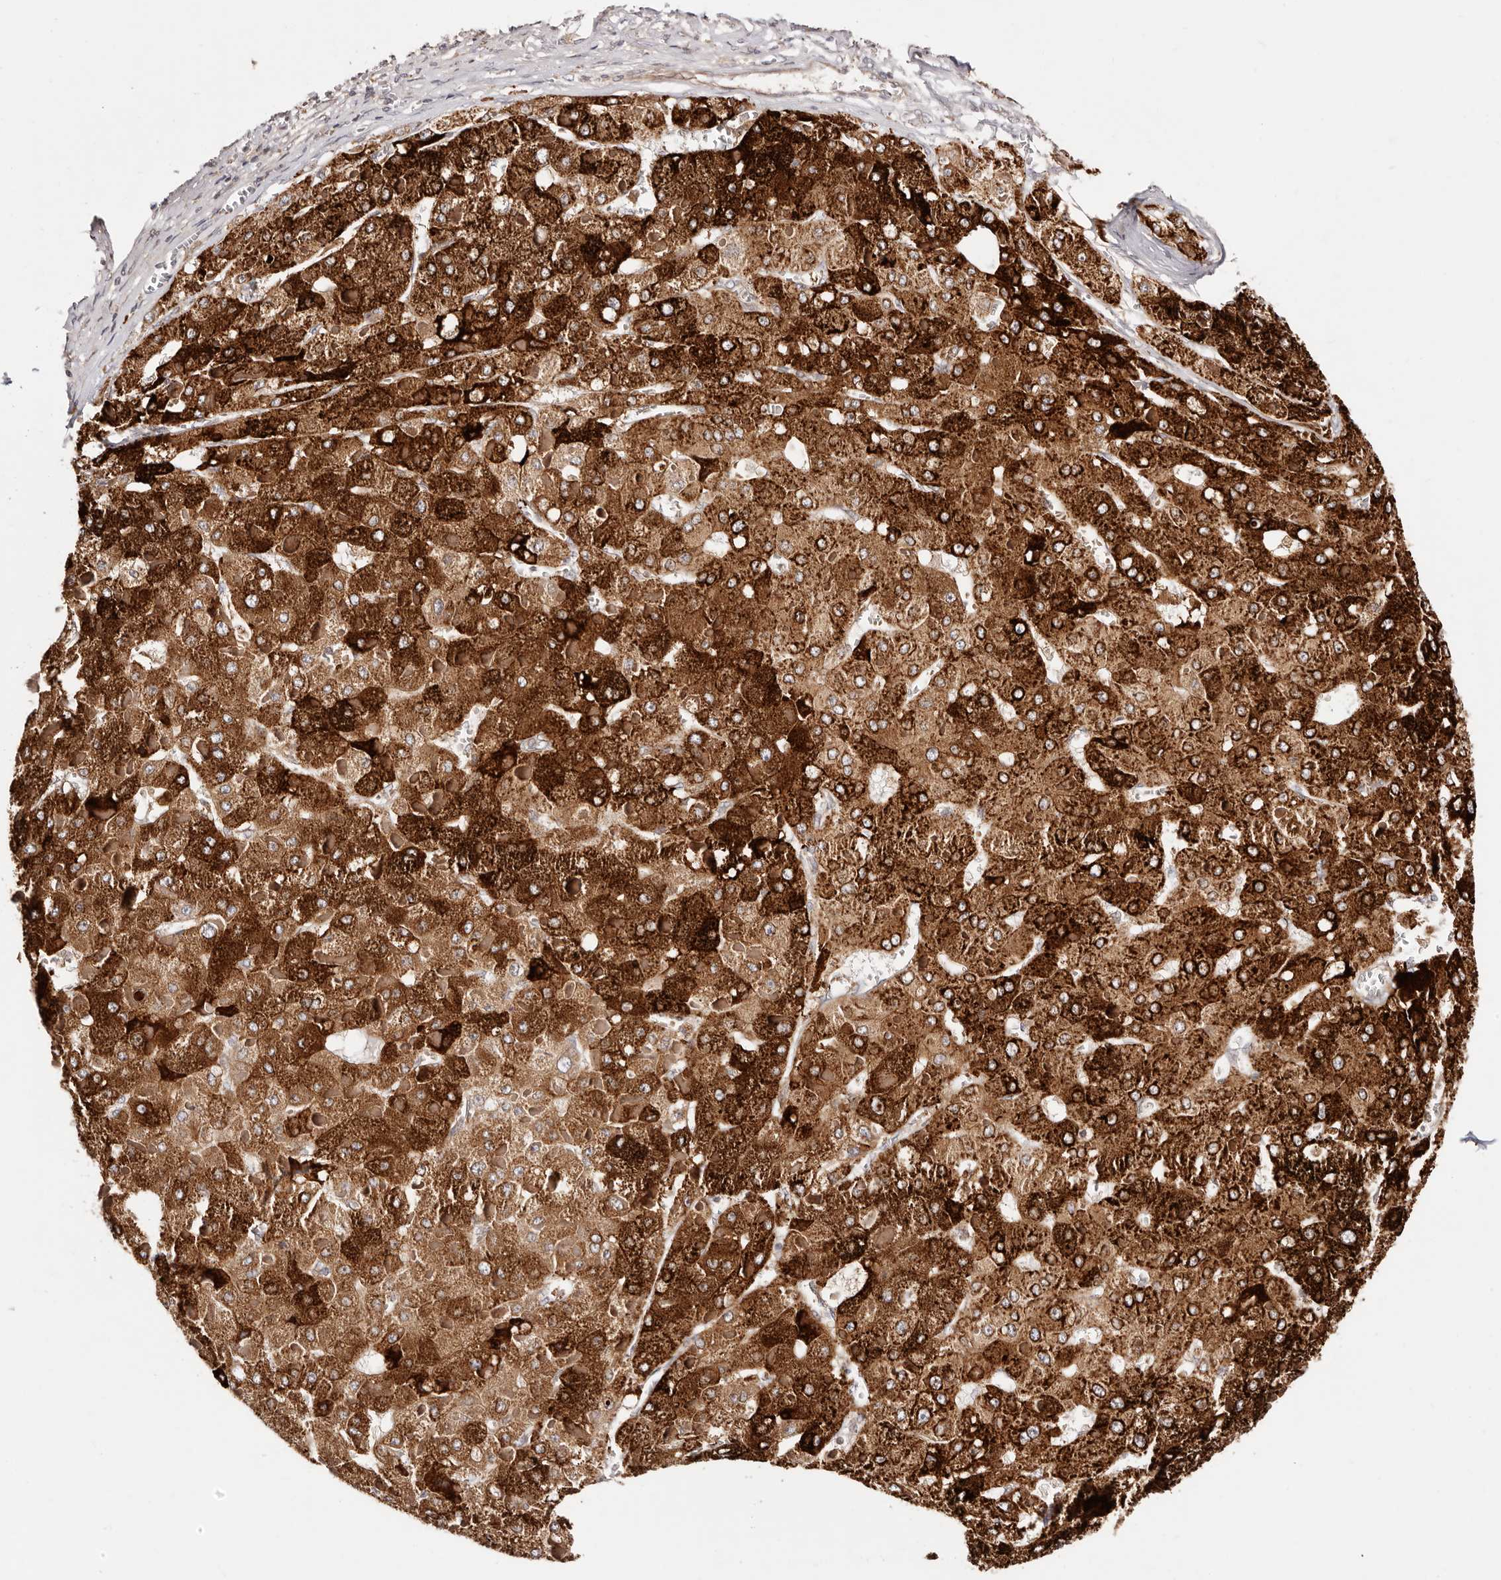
{"staining": {"intensity": "strong", "quantity": ">75%", "location": "cytoplasmic/membranous"}, "tissue": "liver cancer", "cell_type": "Tumor cells", "image_type": "cancer", "snomed": [{"axis": "morphology", "description": "Carcinoma, Hepatocellular, NOS"}, {"axis": "topography", "description": "Liver"}], "caption": "Immunohistochemistry (IHC) (DAB (3,3'-diaminobenzidine)) staining of human liver cancer (hepatocellular carcinoma) demonstrates strong cytoplasmic/membranous protein positivity in about >75% of tumor cells.", "gene": "MAPK1", "patient": {"sex": "female", "age": 73}}